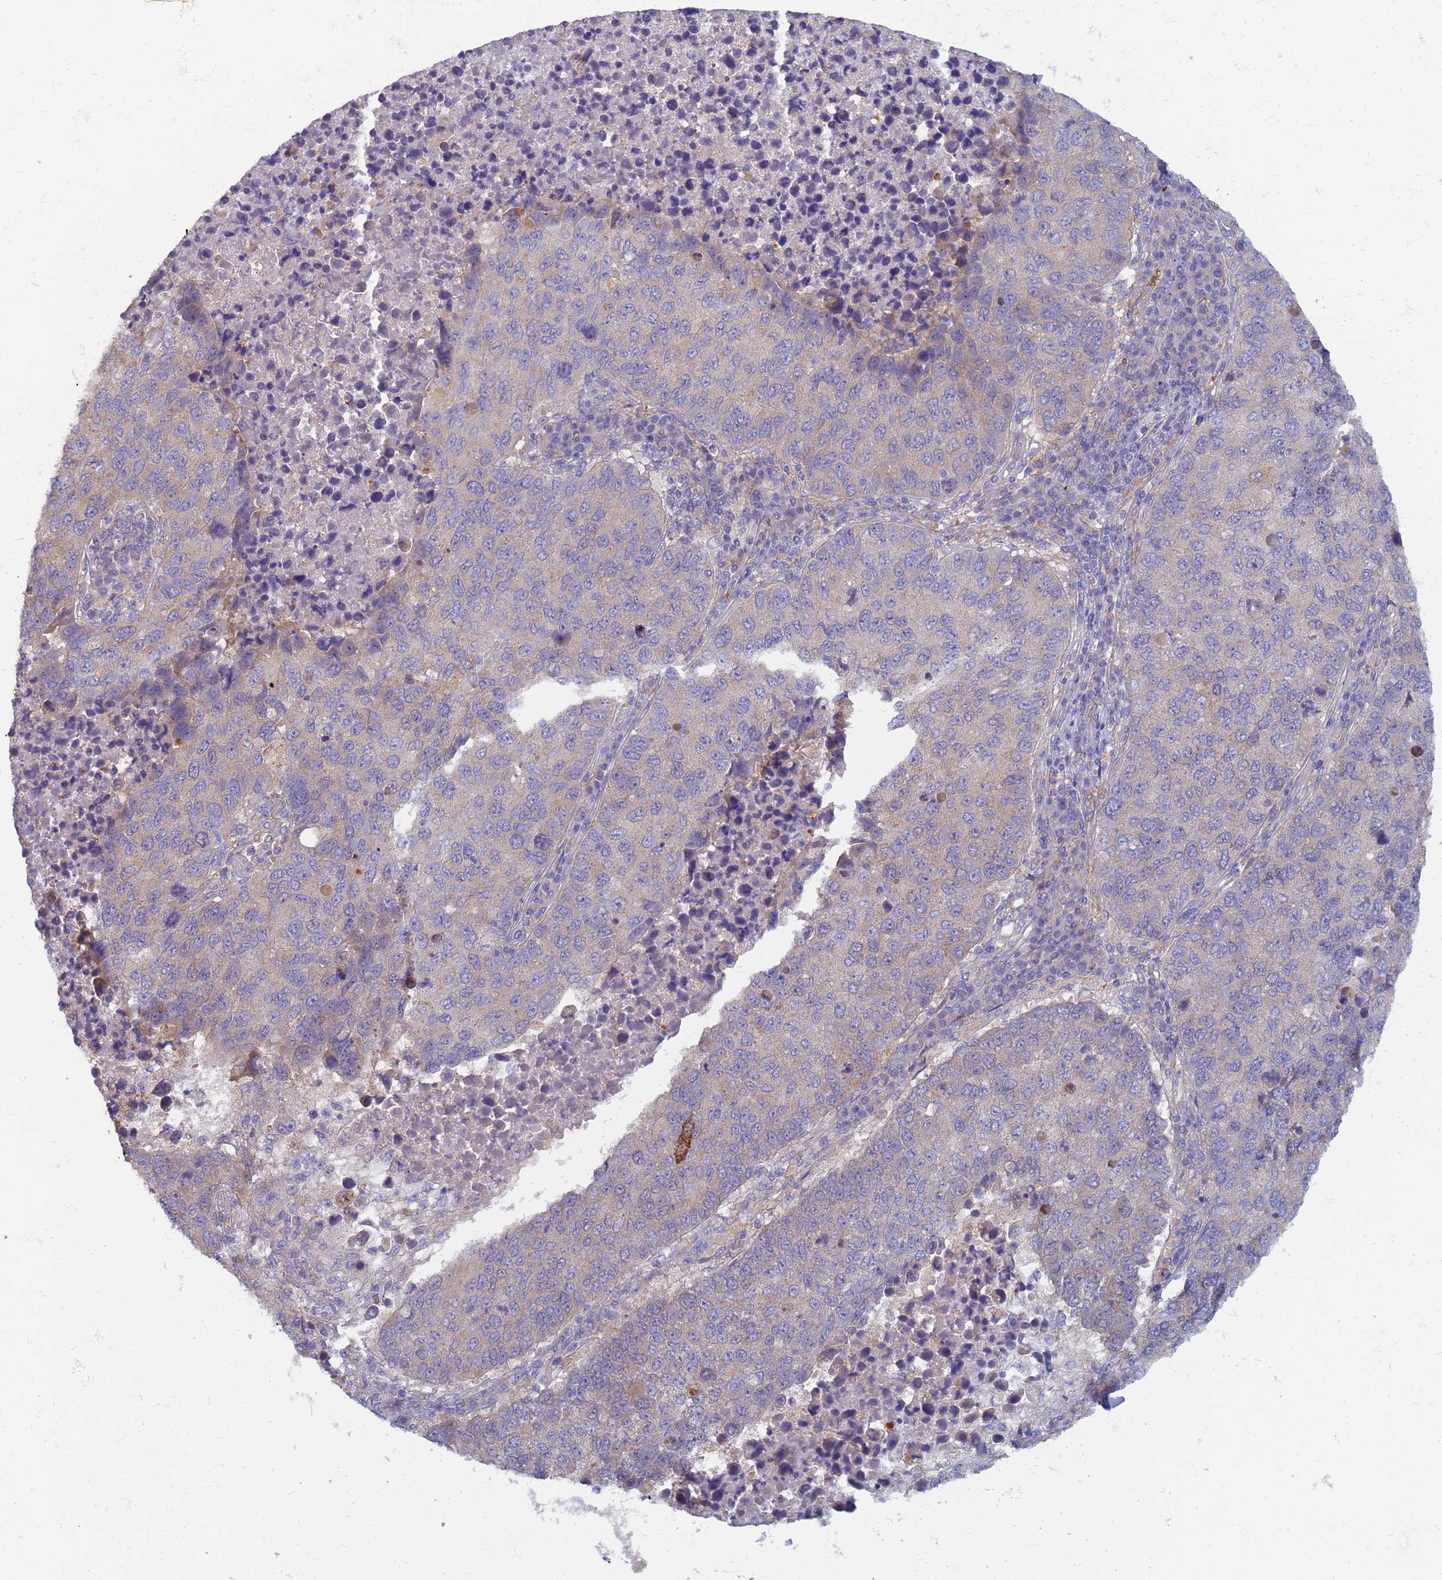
{"staining": {"intensity": "negative", "quantity": "none", "location": "none"}, "tissue": "lung cancer", "cell_type": "Tumor cells", "image_type": "cancer", "snomed": [{"axis": "morphology", "description": "Squamous cell carcinoma, NOS"}, {"axis": "topography", "description": "Lung"}], "caption": "This is an IHC histopathology image of lung squamous cell carcinoma. There is no expression in tumor cells.", "gene": "EEA1", "patient": {"sex": "male", "age": 73}}